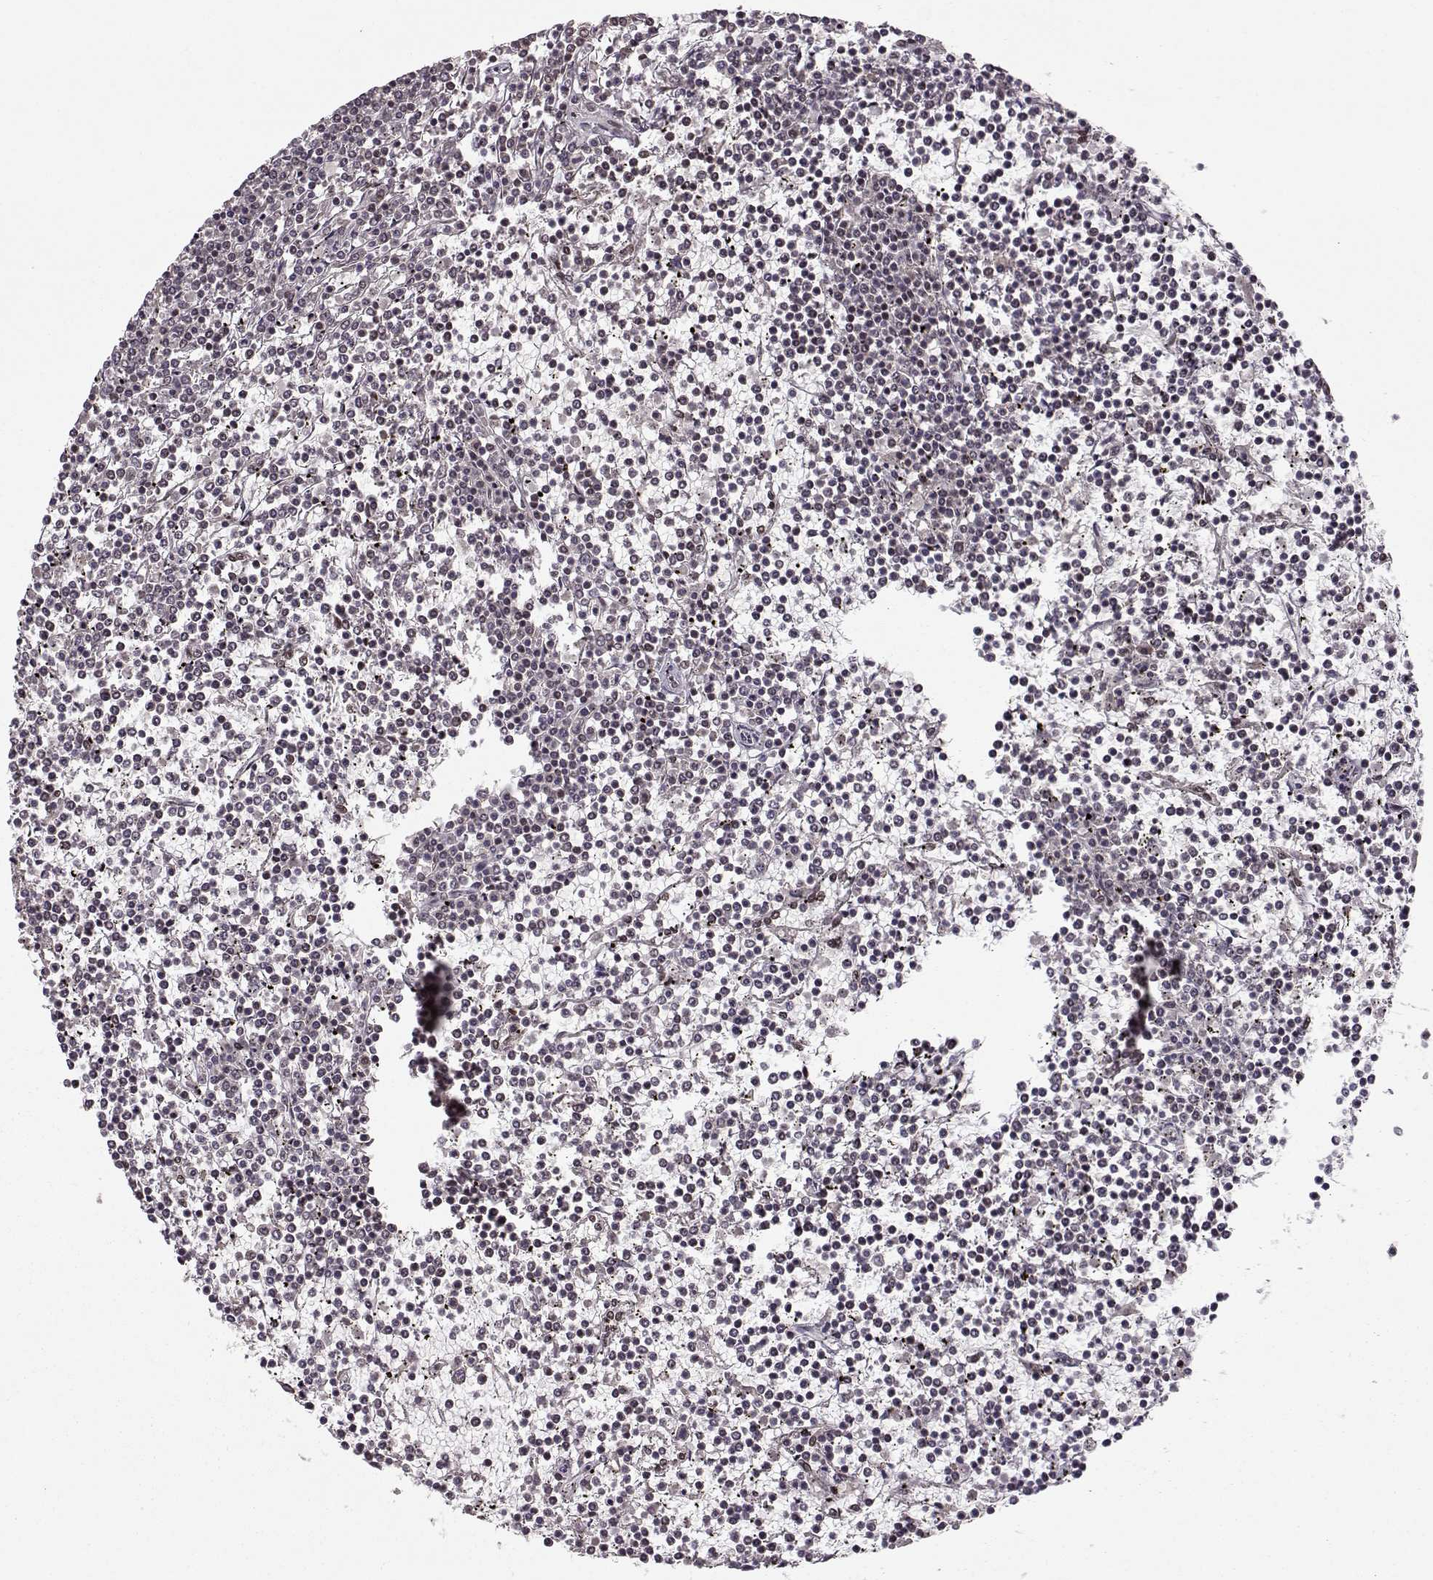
{"staining": {"intensity": "negative", "quantity": "none", "location": "none"}, "tissue": "lymphoma", "cell_type": "Tumor cells", "image_type": "cancer", "snomed": [{"axis": "morphology", "description": "Malignant lymphoma, non-Hodgkin's type, Low grade"}, {"axis": "topography", "description": "Spleen"}], "caption": "Immunohistochemistry (IHC) histopathology image of lymphoma stained for a protein (brown), which demonstrates no positivity in tumor cells.", "gene": "RAI1", "patient": {"sex": "female", "age": 19}}